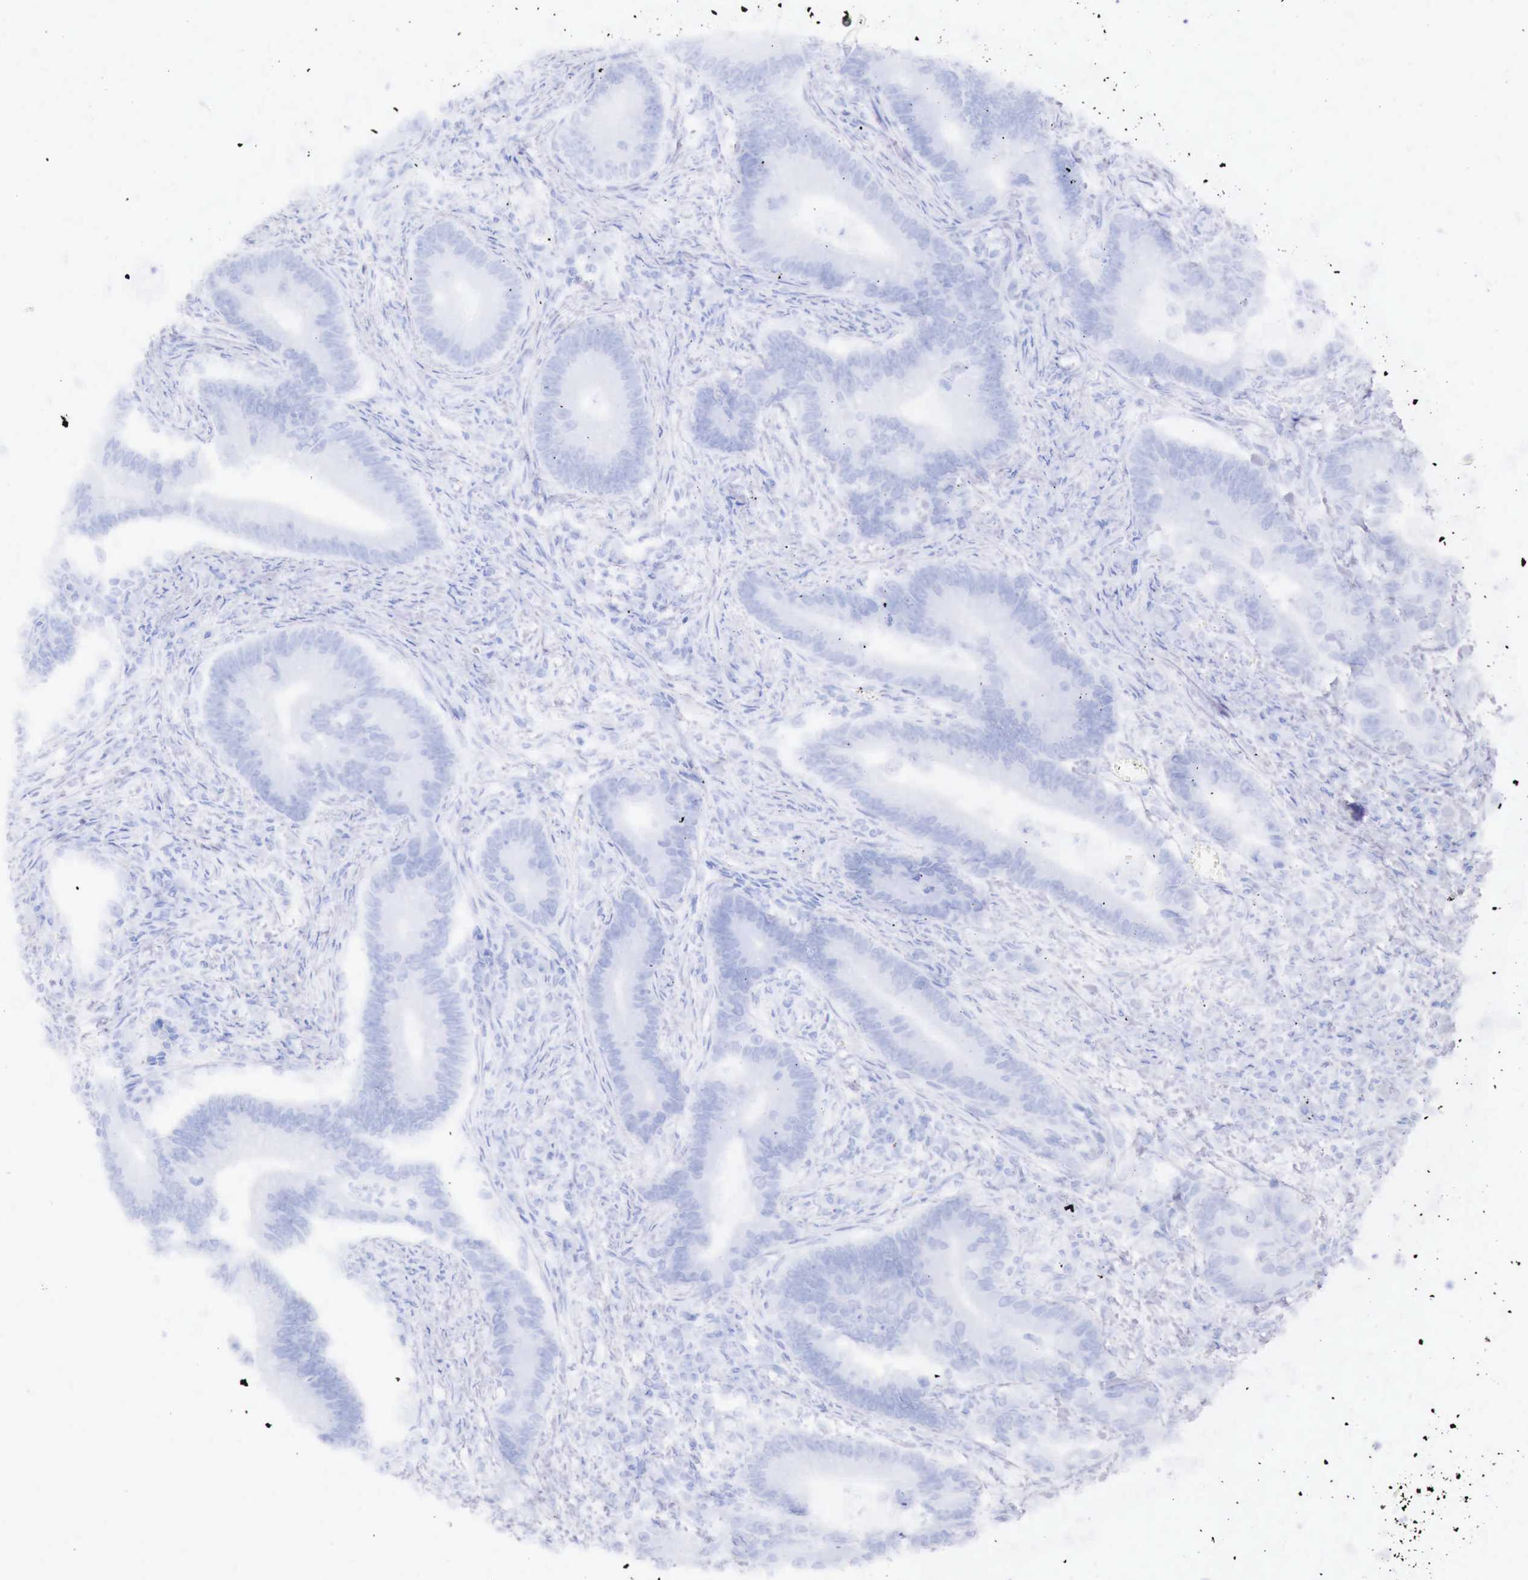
{"staining": {"intensity": "negative", "quantity": "none", "location": "none"}, "tissue": "colorectal cancer", "cell_type": "Tumor cells", "image_type": "cancer", "snomed": [{"axis": "morphology", "description": "Adenocarcinoma, NOS"}, {"axis": "topography", "description": "Rectum"}], "caption": "Photomicrograph shows no protein staining in tumor cells of colorectal adenocarcinoma tissue. (Brightfield microscopy of DAB immunohistochemistry at high magnification).", "gene": "INHA", "patient": {"sex": "female", "age": 81}}